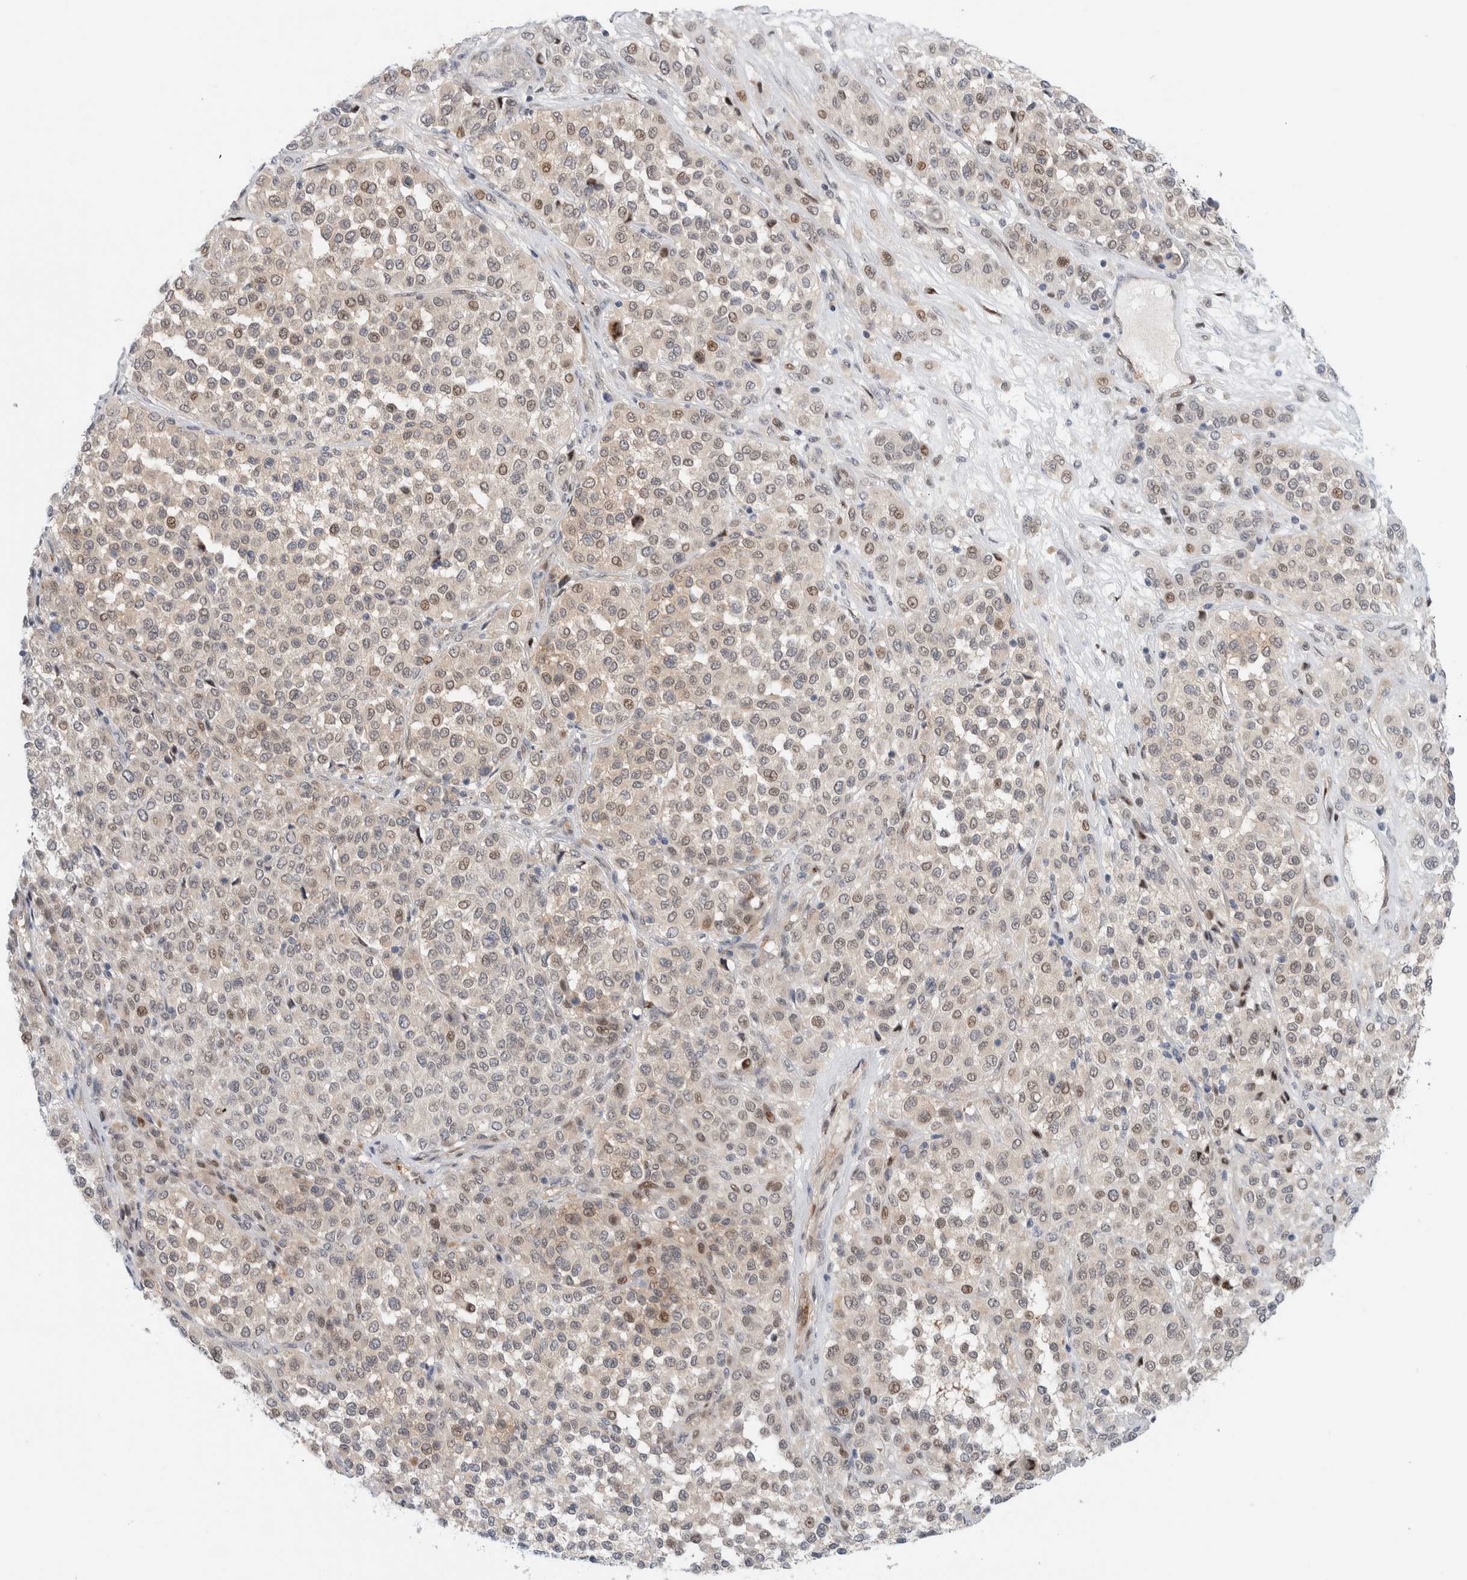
{"staining": {"intensity": "moderate", "quantity": "25%-75%", "location": "nuclear"}, "tissue": "melanoma", "cell_type": "Tumor cells", "image_type": "cancer", "snomed": [{"axis": "morphology", "description": "Malignant melanoma, Metastatic site"}, {"axis": "topography", "description": "Pancreas"}], "caption": "Malignant melanoma (metastatic site) was stained to show a protein in brown. There is medium levels of moderate nuclear staining in about 25%-75% of tumor cells. (DAB IHC, brown staining for protein, blue staining for nuclei).", "gene": "NCR3LG1", "patient": {"sex": "female", "age": 30}}